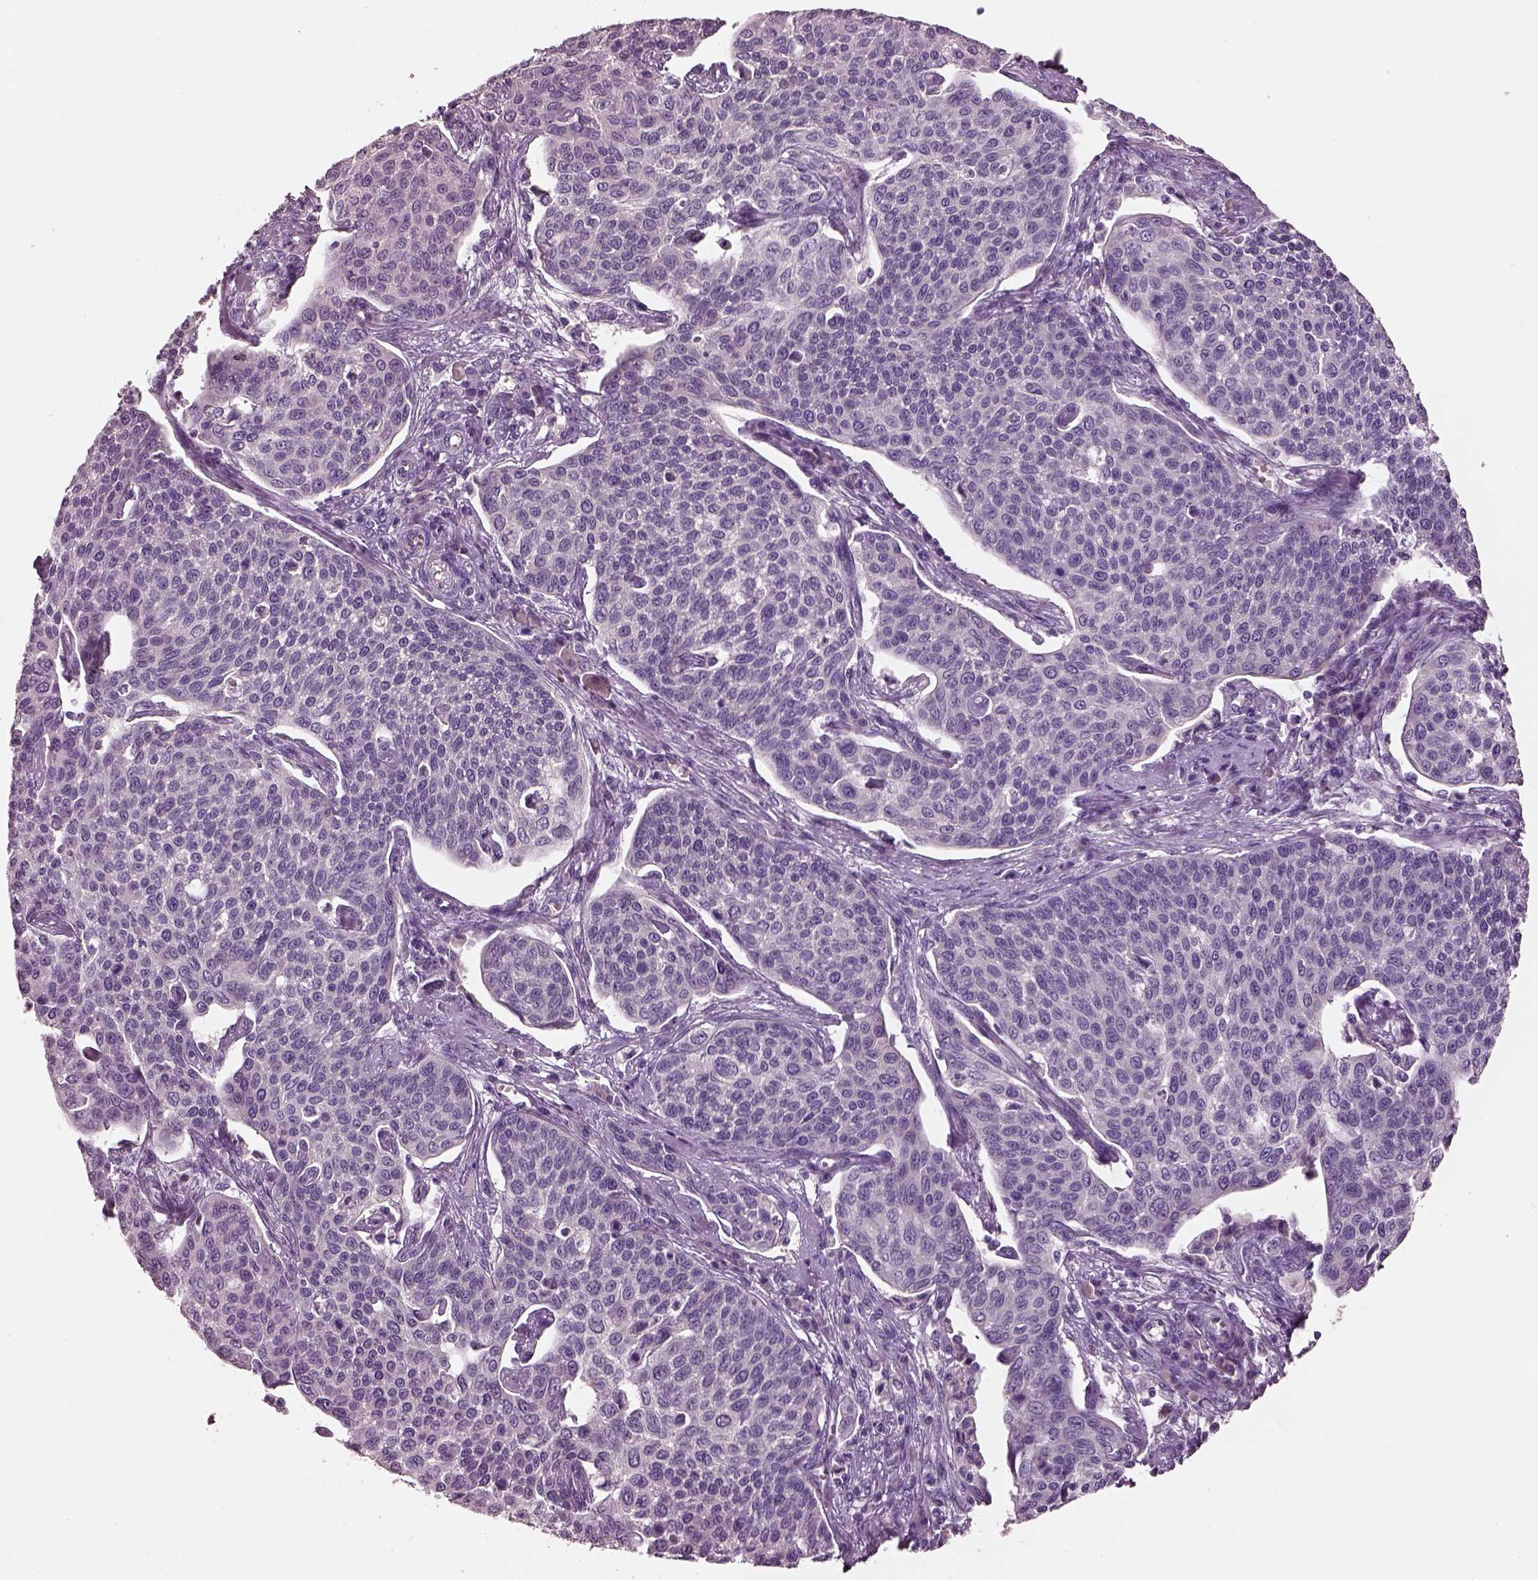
{"staining": {"intensity": "negative", "quantity": "none", "location": "none"}, "tissue": "cervical cancer", "cell_type": "Tumor cells", "image_type": "cancer", "snomed": [{"axis": "morphology", "description": "Squamous cell carcinoma, NOS"}, {"axis": "topography", "description": "Cervix"}], "caption": "Tumor cells are negative for brown protein staining in squamous cell carcinoma (cervical). (DAB (3,3'-diaminobenzidine) immunohistochemistry (IHC) visualized using brightfield microscopy, high magnification).", "gene": "ELSPBP1", "patient": {"sex": "female", "age": 34}}